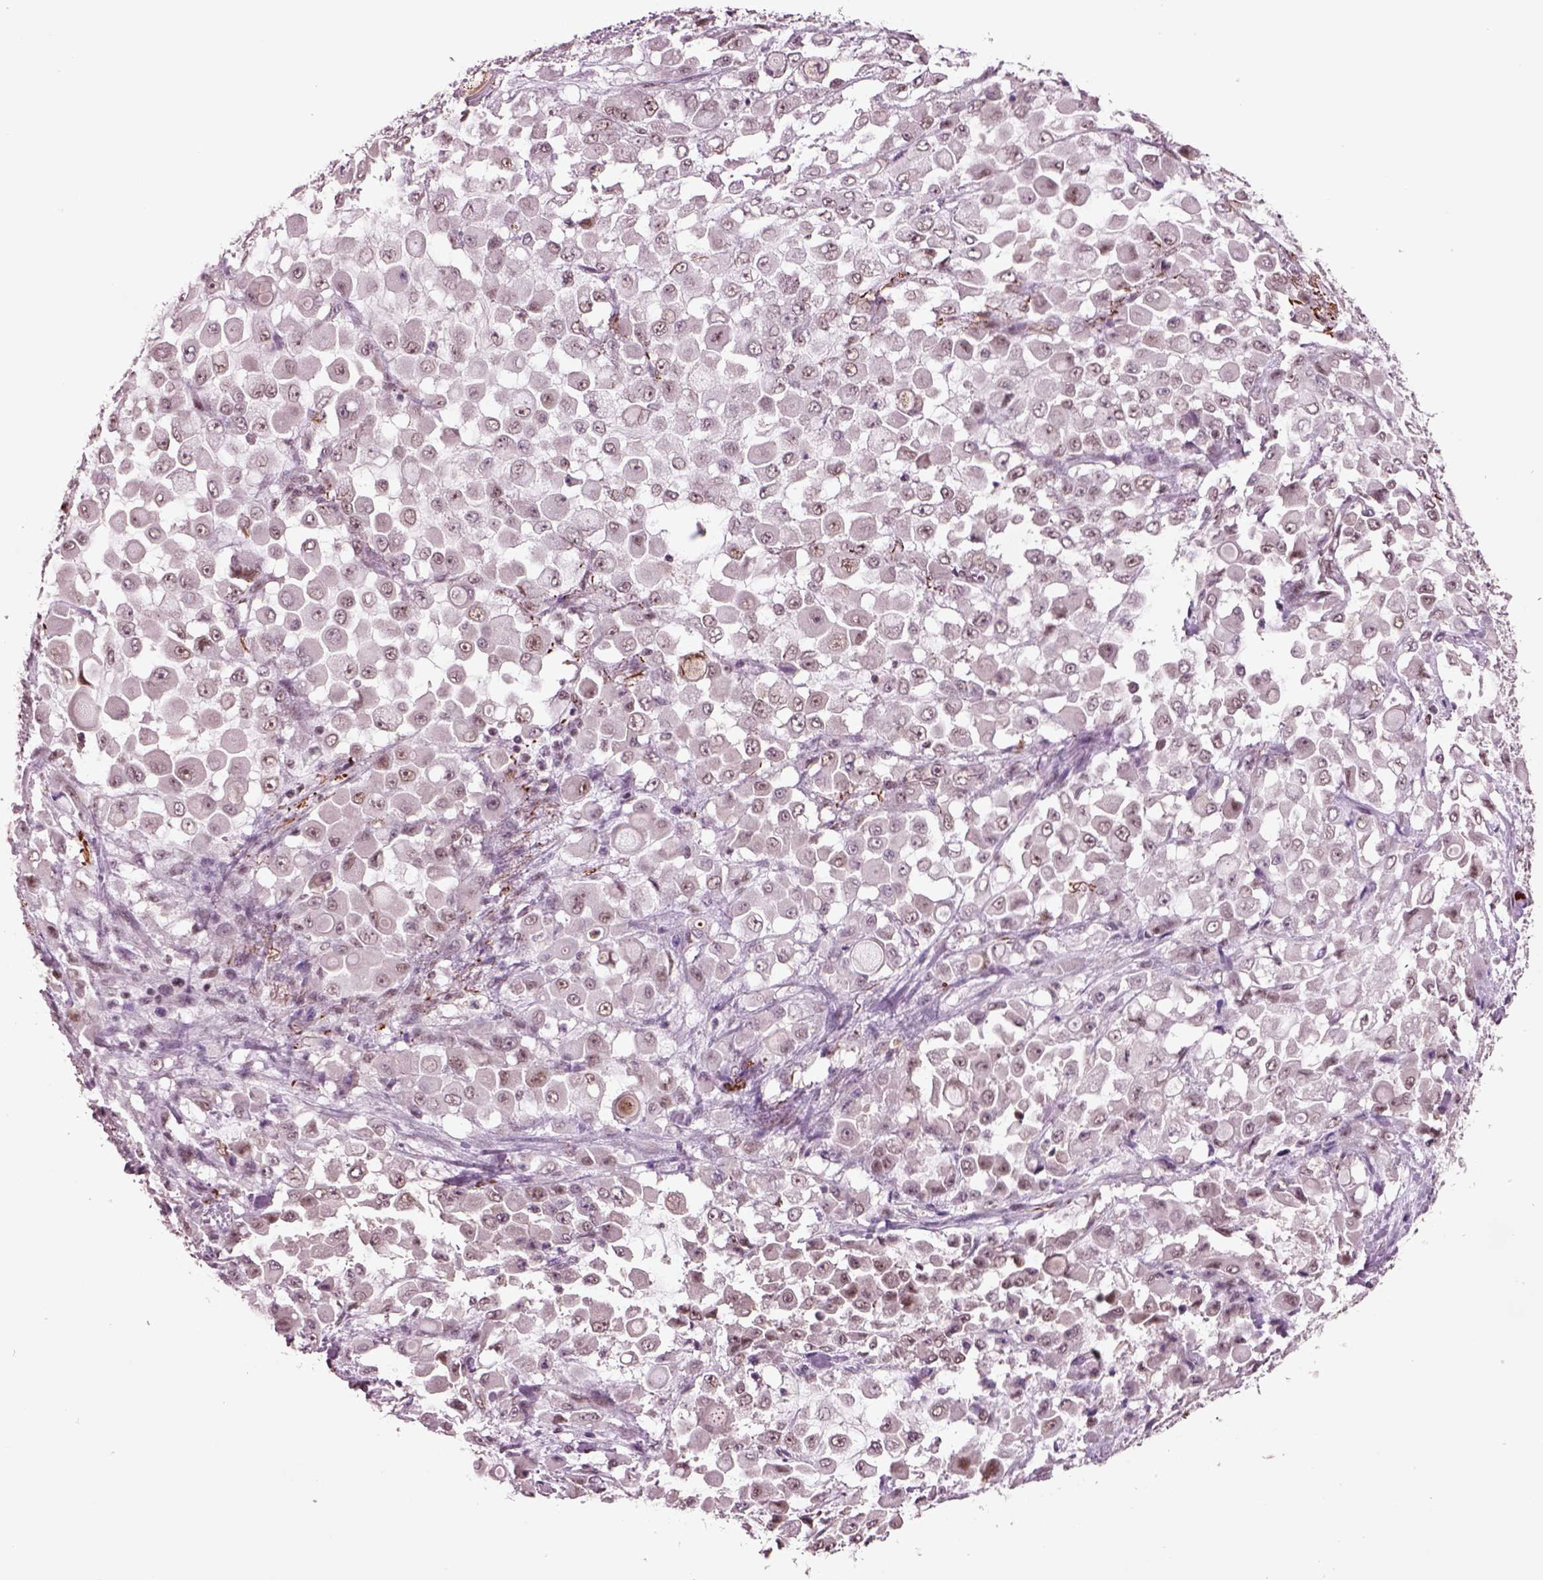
{"staining": {"intensity": "negative", "quantity": "none", "location": "none"}, "tissue": "stomach cancer", "cell_type": "Tumor cells", "image_type": "cancer", "snomed": [{"axis": "morphology", "description": "Adenocarcinoma, NOS"}, {"axis": "topography", "description": "Stomach"}], "caption": "The photomicrograph demonstrates no staining of tumor cells in stomach cancer (adenocarcinoma). The staining was performed using DAB (3,3'-diaminobenzidine) to visualize the protein expression in brown, while the nuclei were stained in blue with hematoxylin (Magnification: 20x).", "gene": "SEPHS1", "patient": {"sex": "female", "age": 76}}